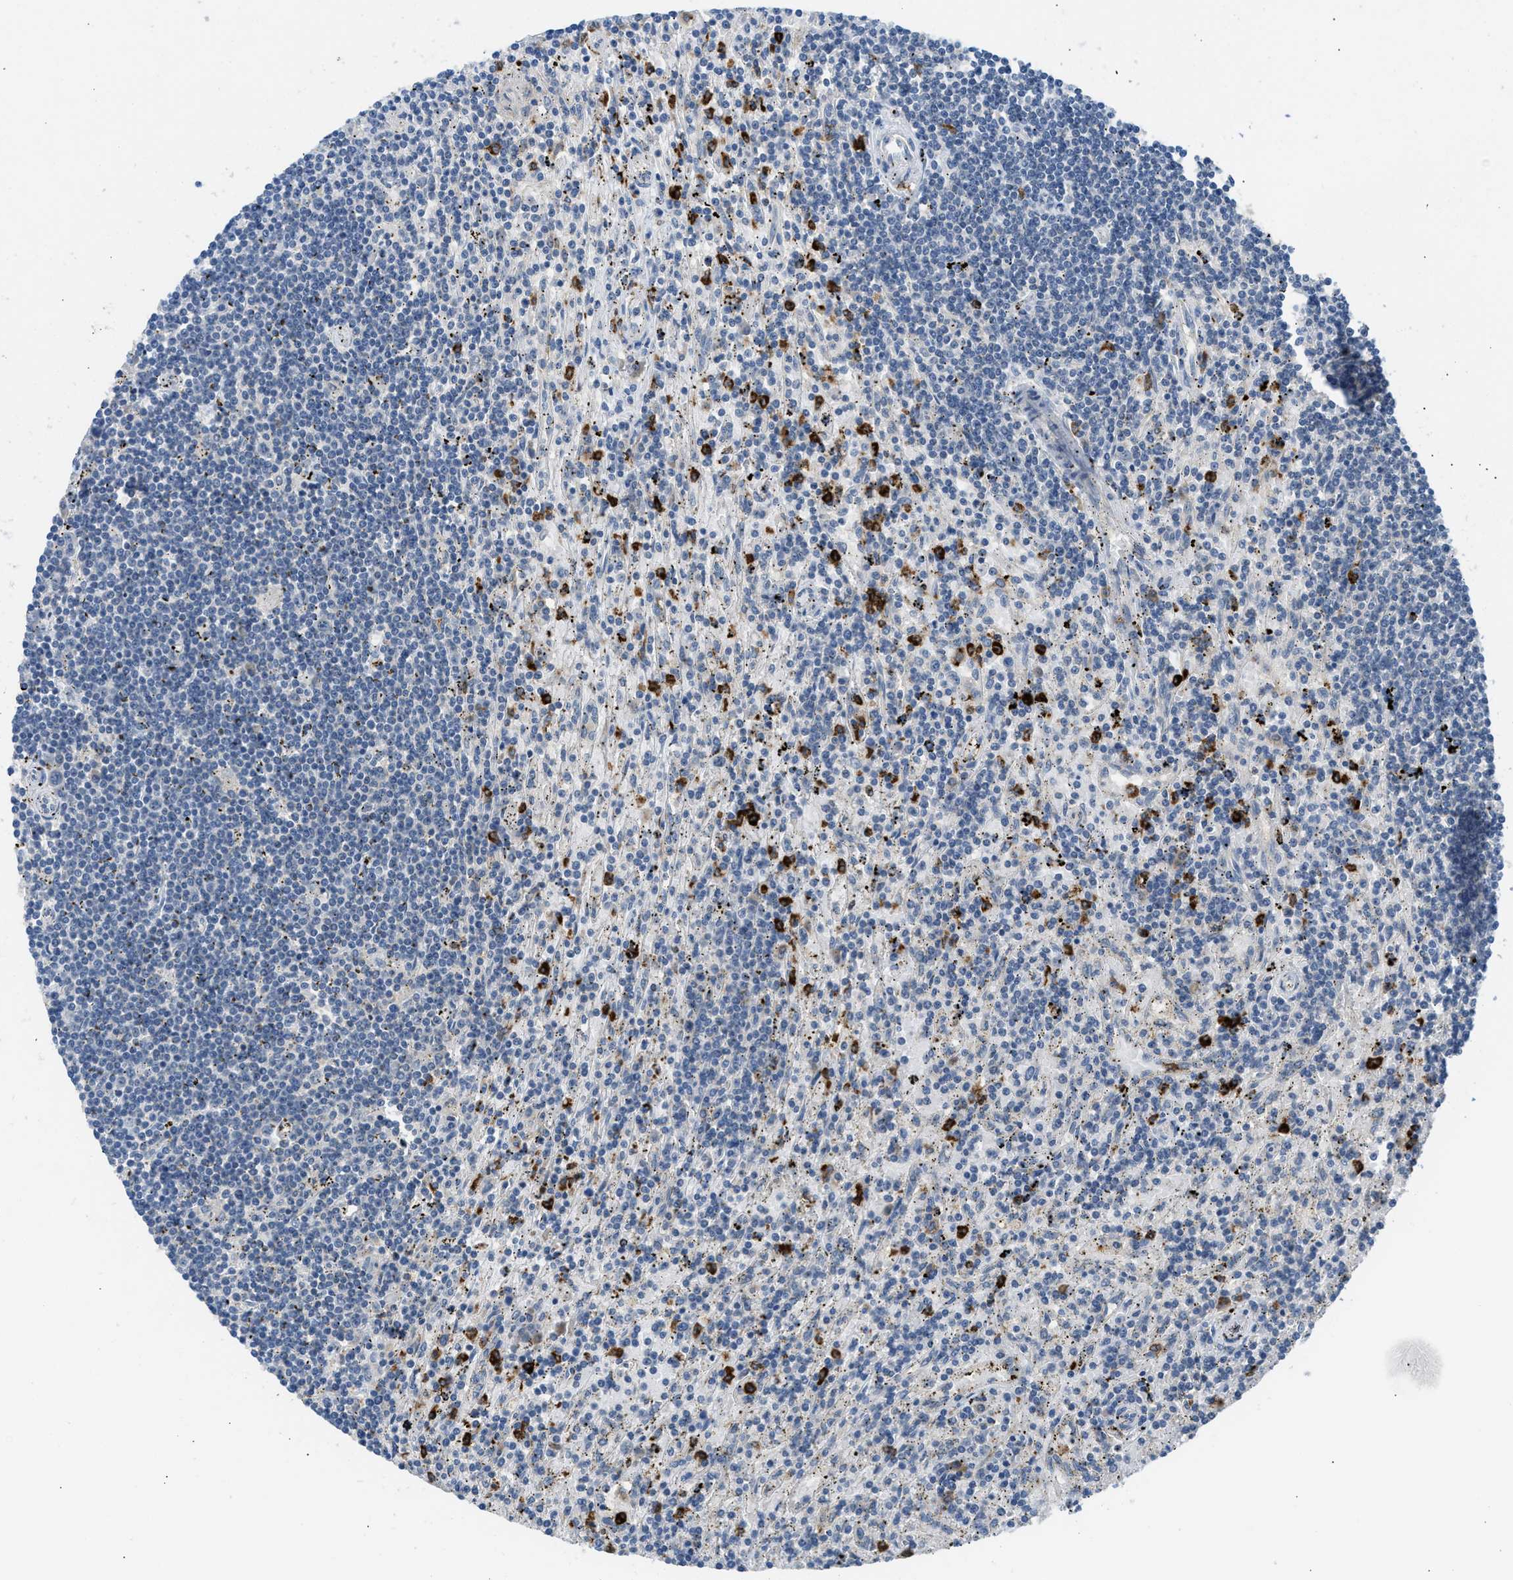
{"staining": {"intensity": "negative", "quantity": "none", "location": "none"}, "tissue": "lymphoma", "cell_type": "Tumor cells", "image_type": "cancer", "snomed": [{"axis": "morphology", "description": "Malignant lymphoma, non-Hodgkin's type, Low grade"}, {"axis": "topography", "description": "Spleen"}], "caption": "Immunohistochemistry (IHC) photomicrograph of lymphoma stained for a protein (brown), which reveals no staining in tumor cells. (DAB (3,3'-diaminobenzidine) immunohistochemistry (IHC) with hematoxylin counter stain).", "gene": "RHBDF2", "patient": {"sex": "male", "age": 76}}